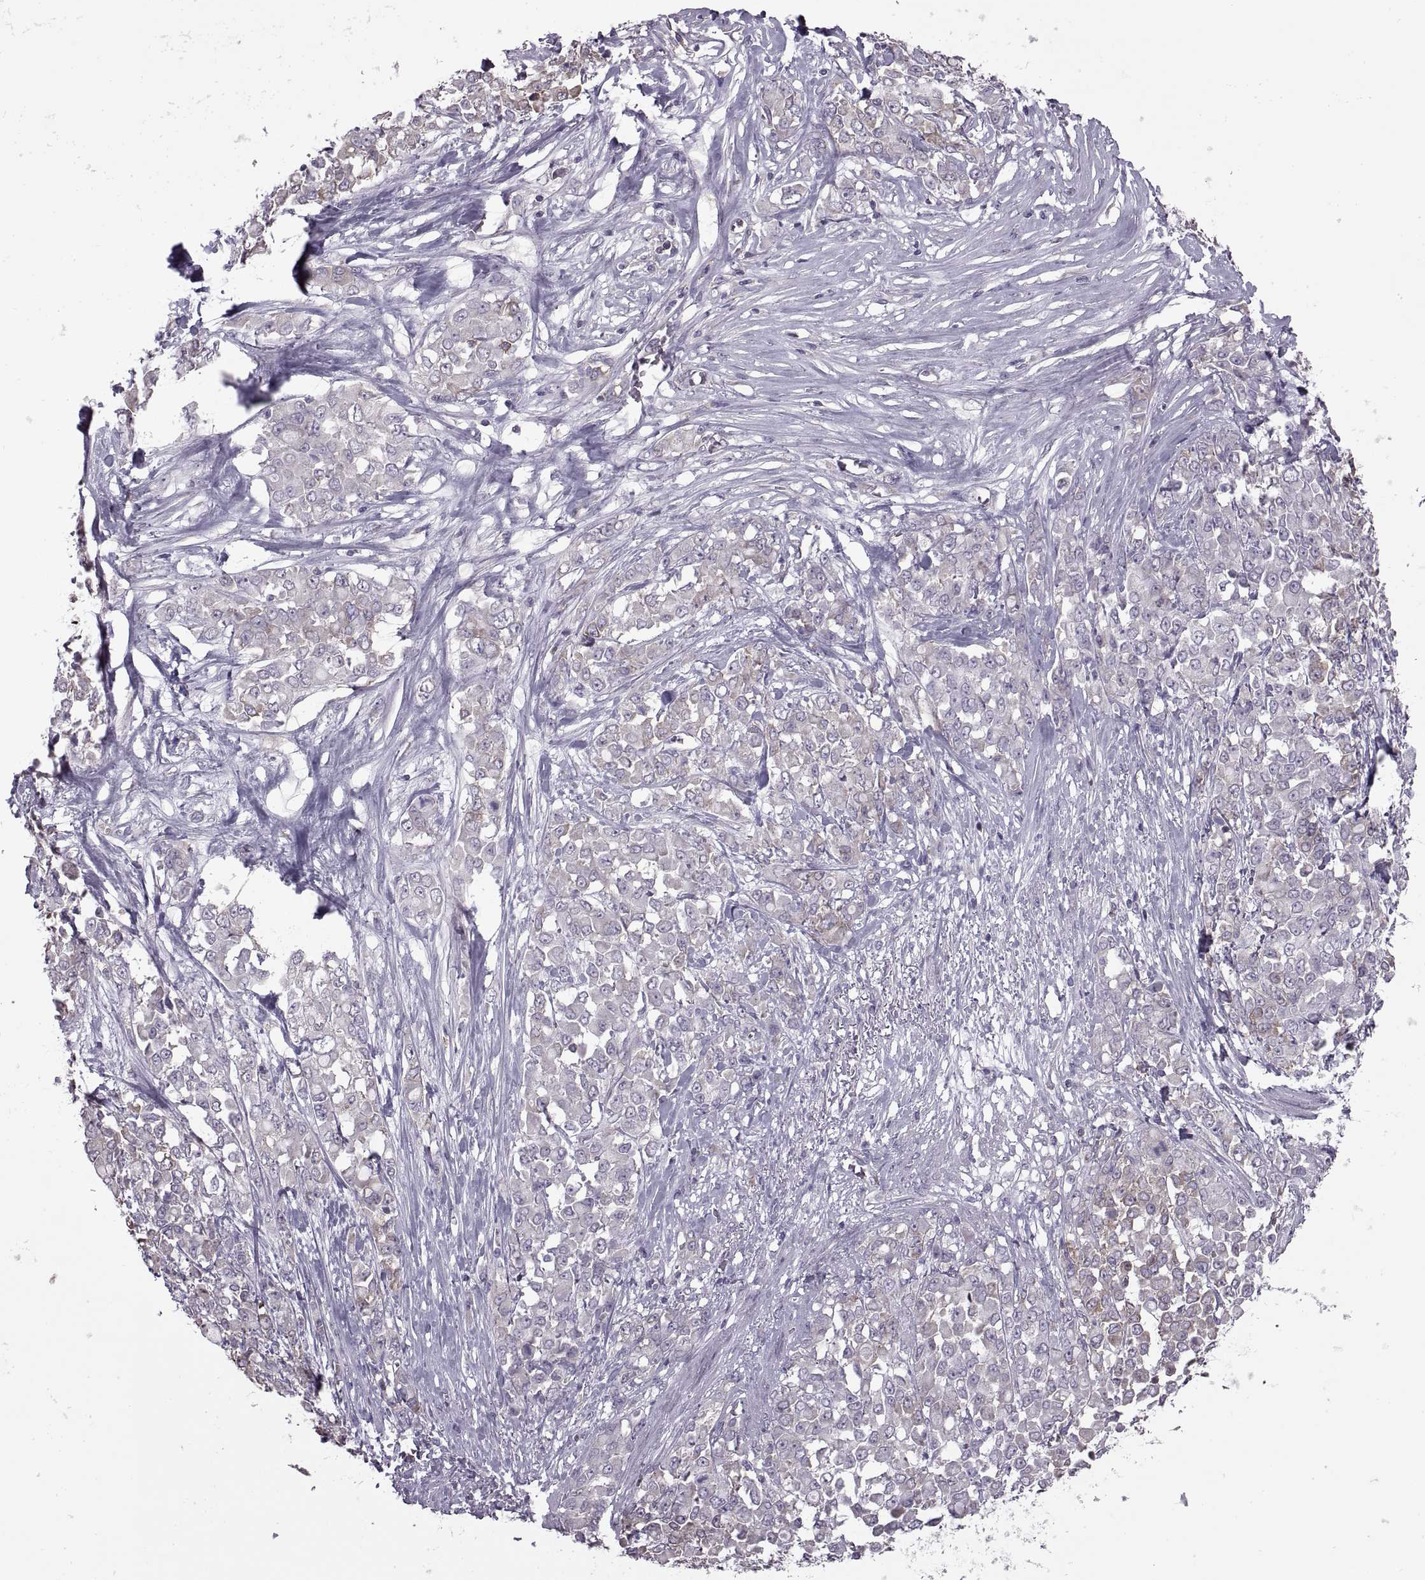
{"staining": {"intensity": "weak", "quantity": "25%-75%", "location": "cytoplasmic/membranous"}, "tissue": "stomach cancer", "cell_type": "Tumor cells", "image_type": "cancer", "snomed": [{"axis": "morphology", "description": "Adenocarcinoma, NOS"}, {"axis": "topography", "description": "Stomach"}], "caption": "An image showing weak cytoplasmic/membranous positivity in approximately 25%-75% of tumor cells in adenocarcinoma (stomach), as visualized by brown immunohistochemical staining.", "gene": "PABPC1", "patient": {"sex": "female", "age": 76}}